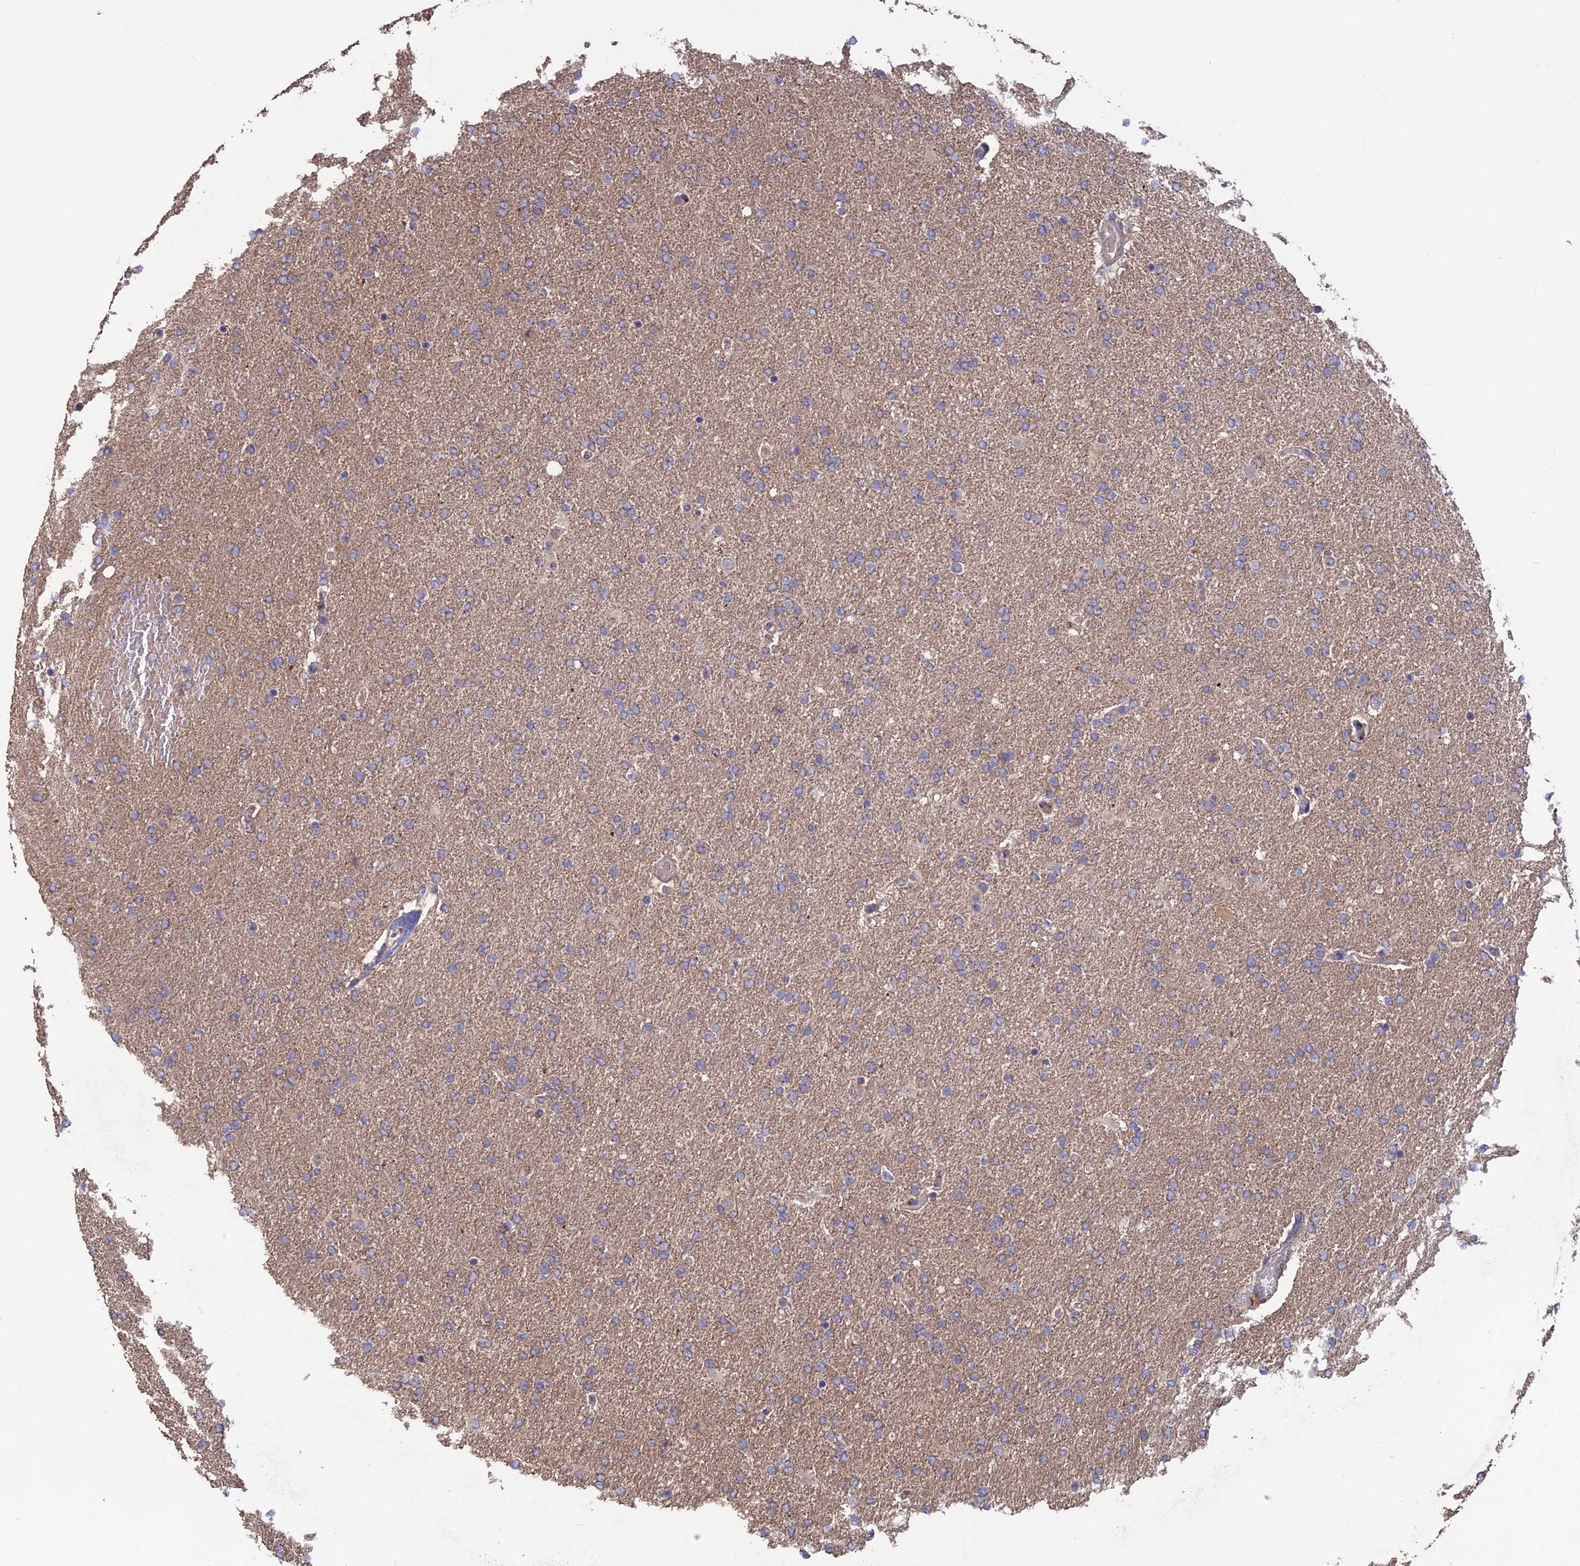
{"staining": {"intensity": "weak", "quantity": "<25%", "location": "cytoplasmic/membranous"}, "tissue": "glioma", "cell_type": "Tumor cells", "image_type": "cancer", "snomed": [{"axis": "morphology", "description": "Glioma, malignant, High grade"}, {"axis": "topography", "description": "Brain"}], "caption": "Glioma was stained to show a protein in brown. There is no significant positivity in tumor cells.", "gene": "SHISA5", "patient": {"sex": "male", "age": 72}}